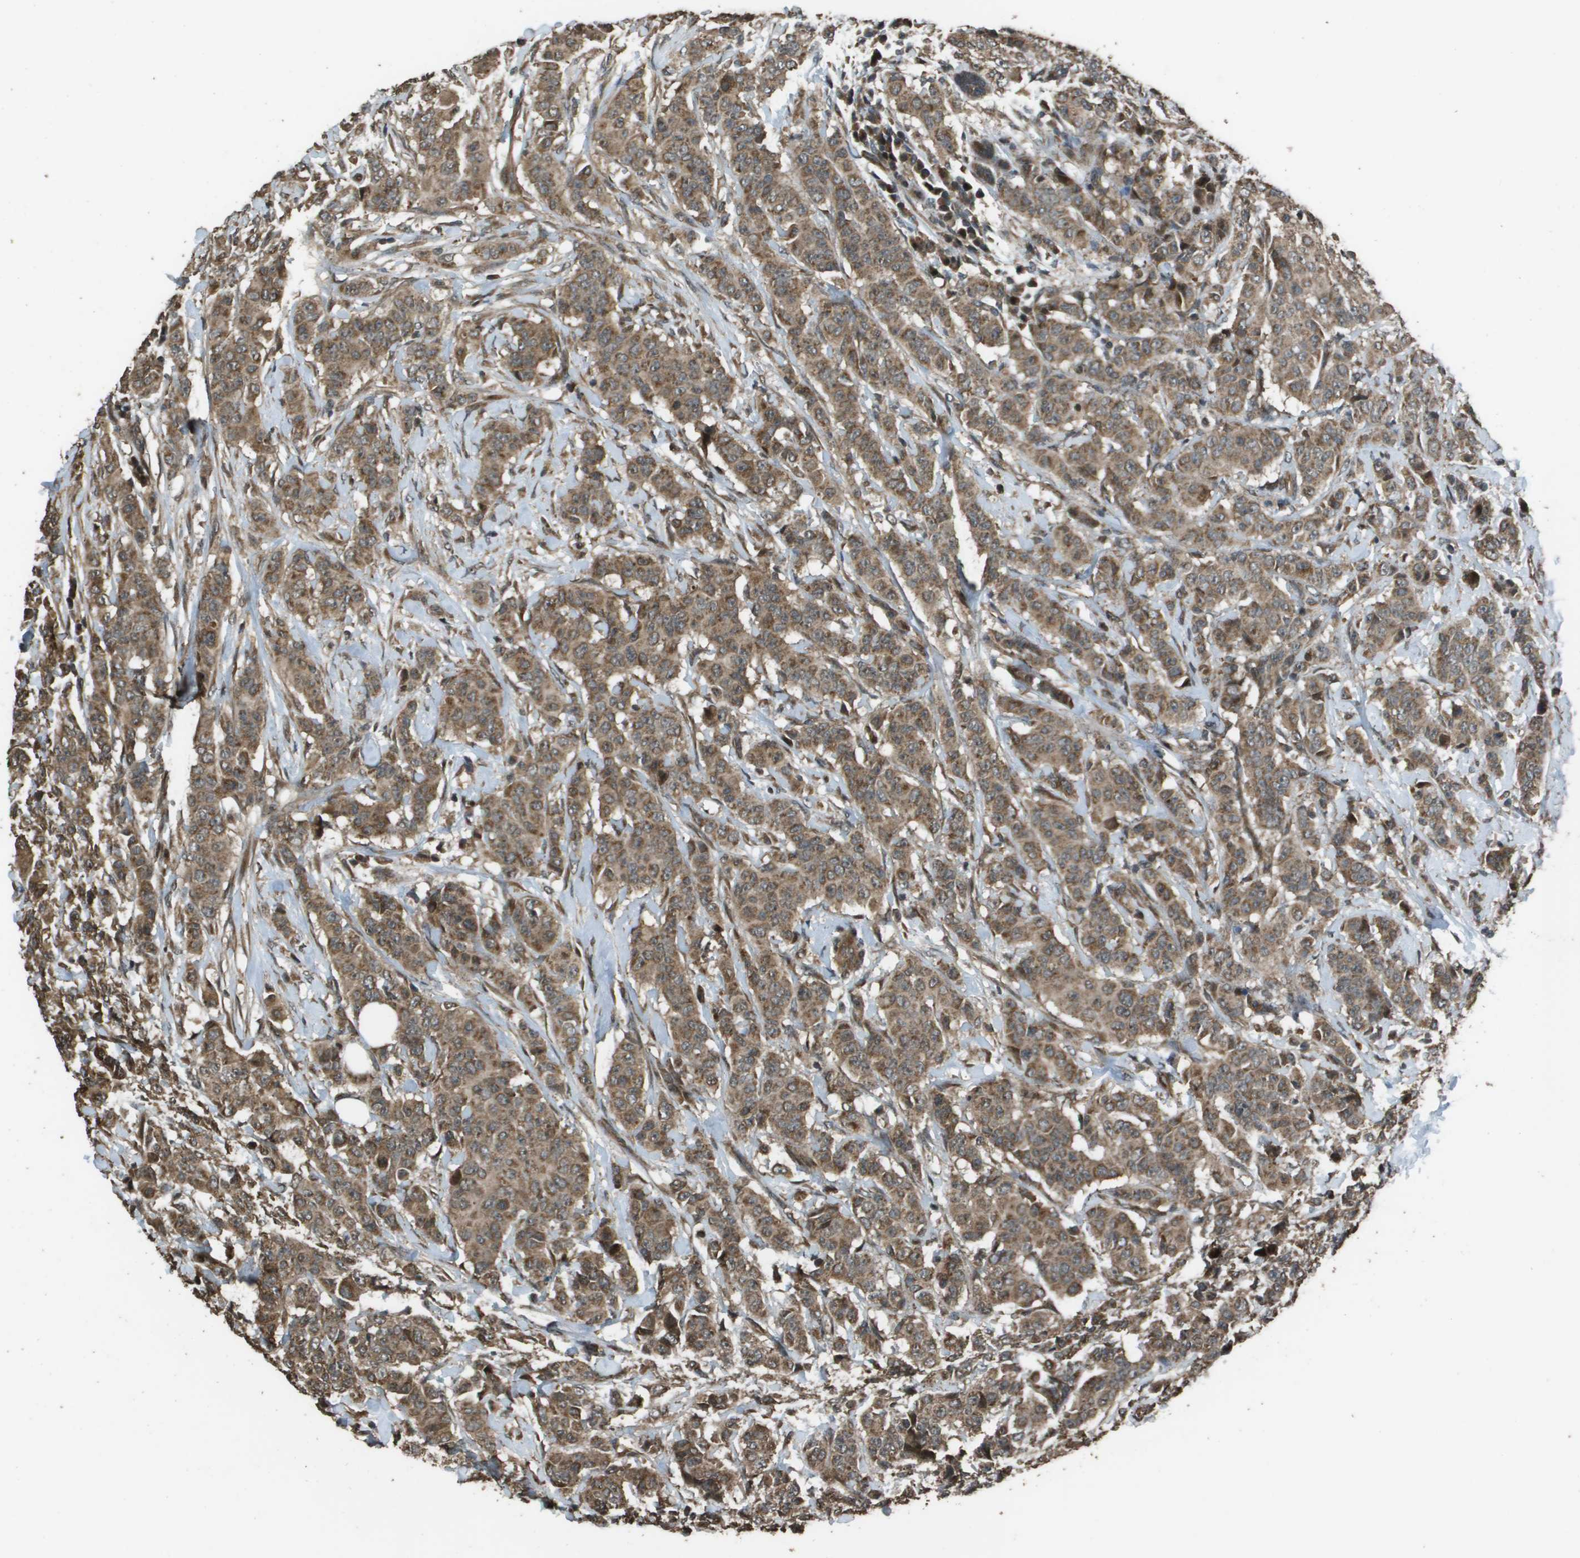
{"staining": {"intensity": "moderate", "quantity": ">75%", "location": "cytoplasmic/membranous"}, "tissue": "breast cancer", "cell_type": "Tumor cells", "image_type": "cancer", "snomed": [{"axis": "morphology", "description": "Normal tissue, NOS"}, {"axis": "morphology", "description": "Duct carcinoma"}, {"axis": "topography", "description": "Breast"}], "caption": "A medium amount of moderate cytoplasmic/membranous positivity is present in about >75% of tumor cells in intraductal carcinoma (breast) tissue.", "gene": "FIG4", "patient": {"sex": "female", "age": 40}}